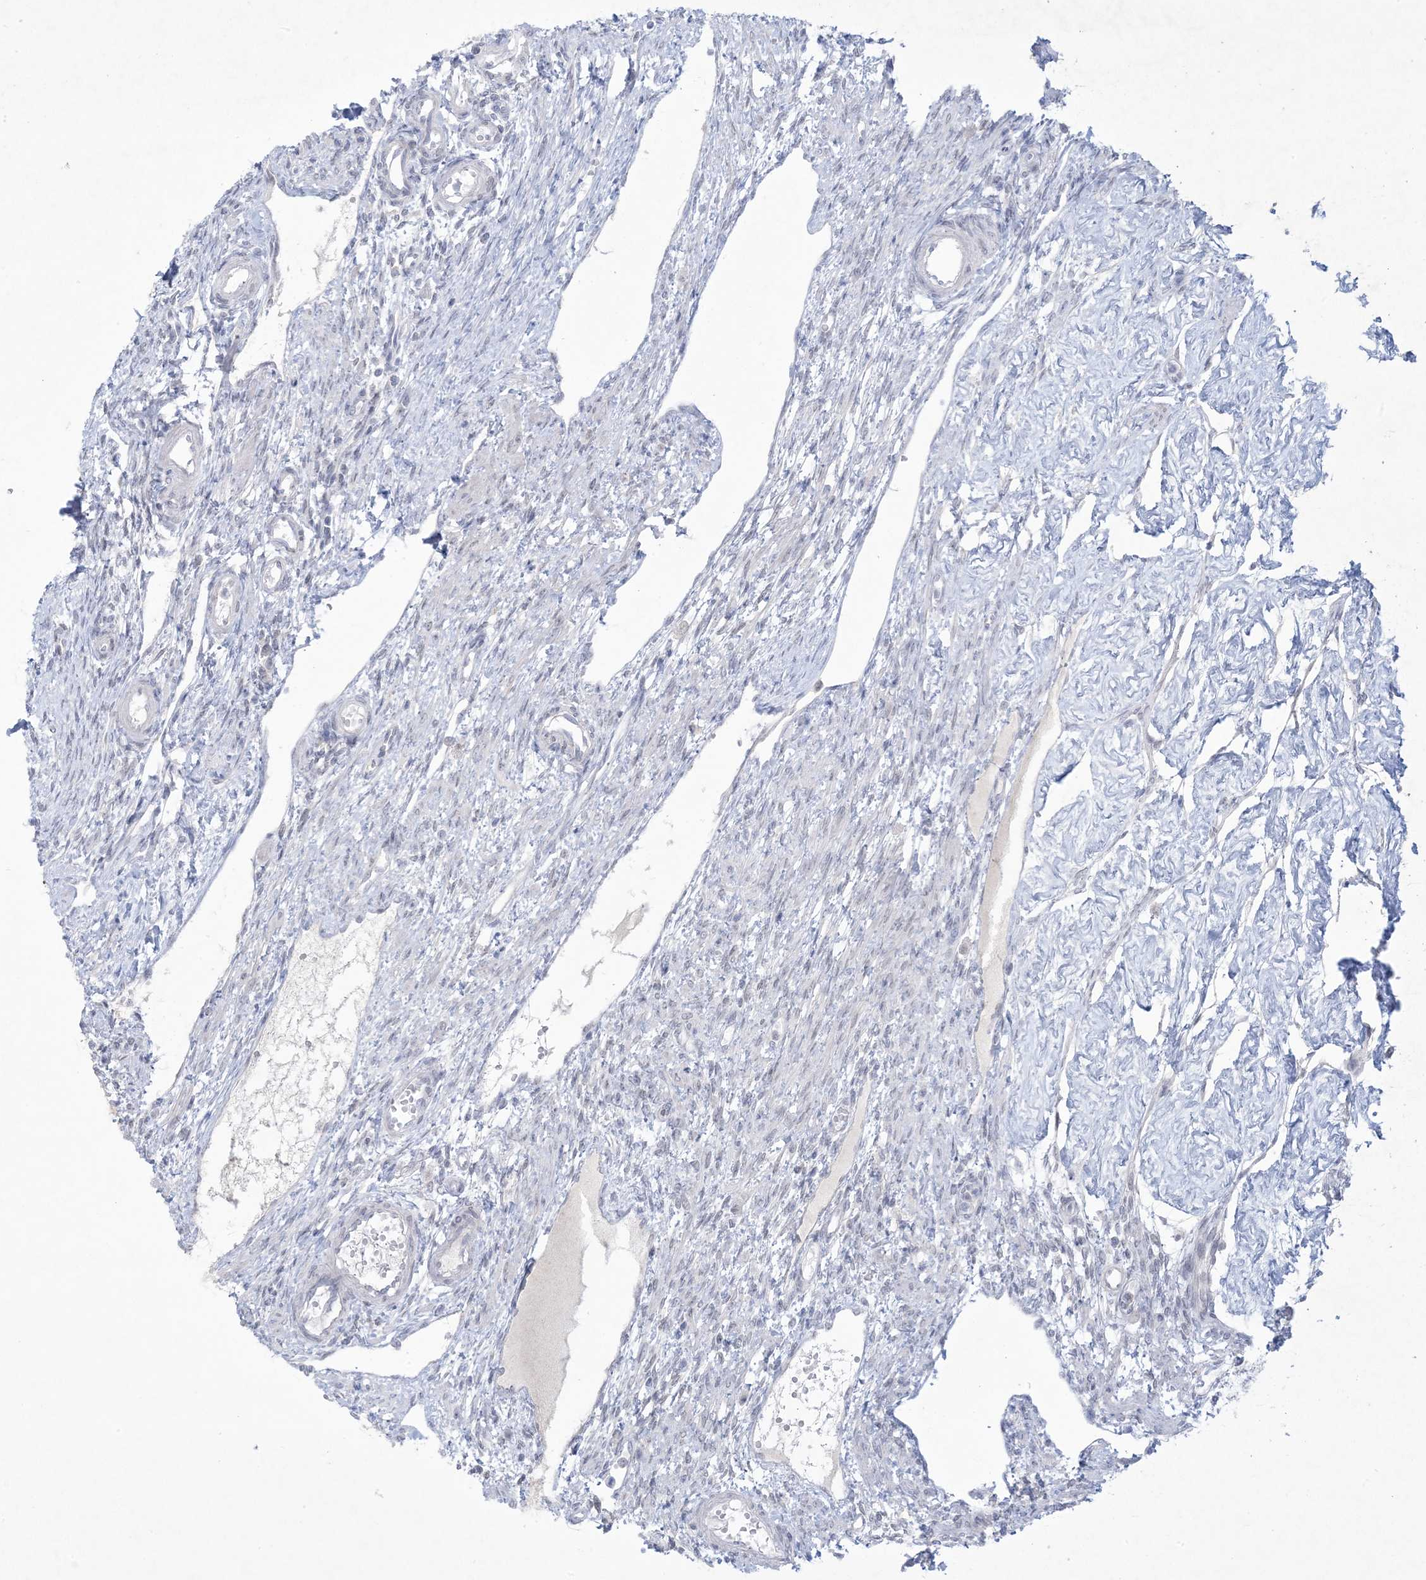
{"staining": {"intensity": "negative", "quantity": "none", "location": "none"}, "tissue": "ovary", "cell_type": "Ovarian stroma cells", "image_type": "normal", "snomed": [{"axis": "morphology", "description": "Normal tissue, NOS"}, {"axis": "morphology", "description": "Cyst, NOS"}, {"axis": "topography", "description": "Ovary"}], "caption": "An immunohistochemistry (IHC) photomicrograph of benign ovary is shown. There is no staining in ovarian stroma cells of ovary. (DAB immunohistochemistry with hematoxylin counter stain).", "gene": "HOMEZ", "patient": {"sex": "female", "age": 33}}